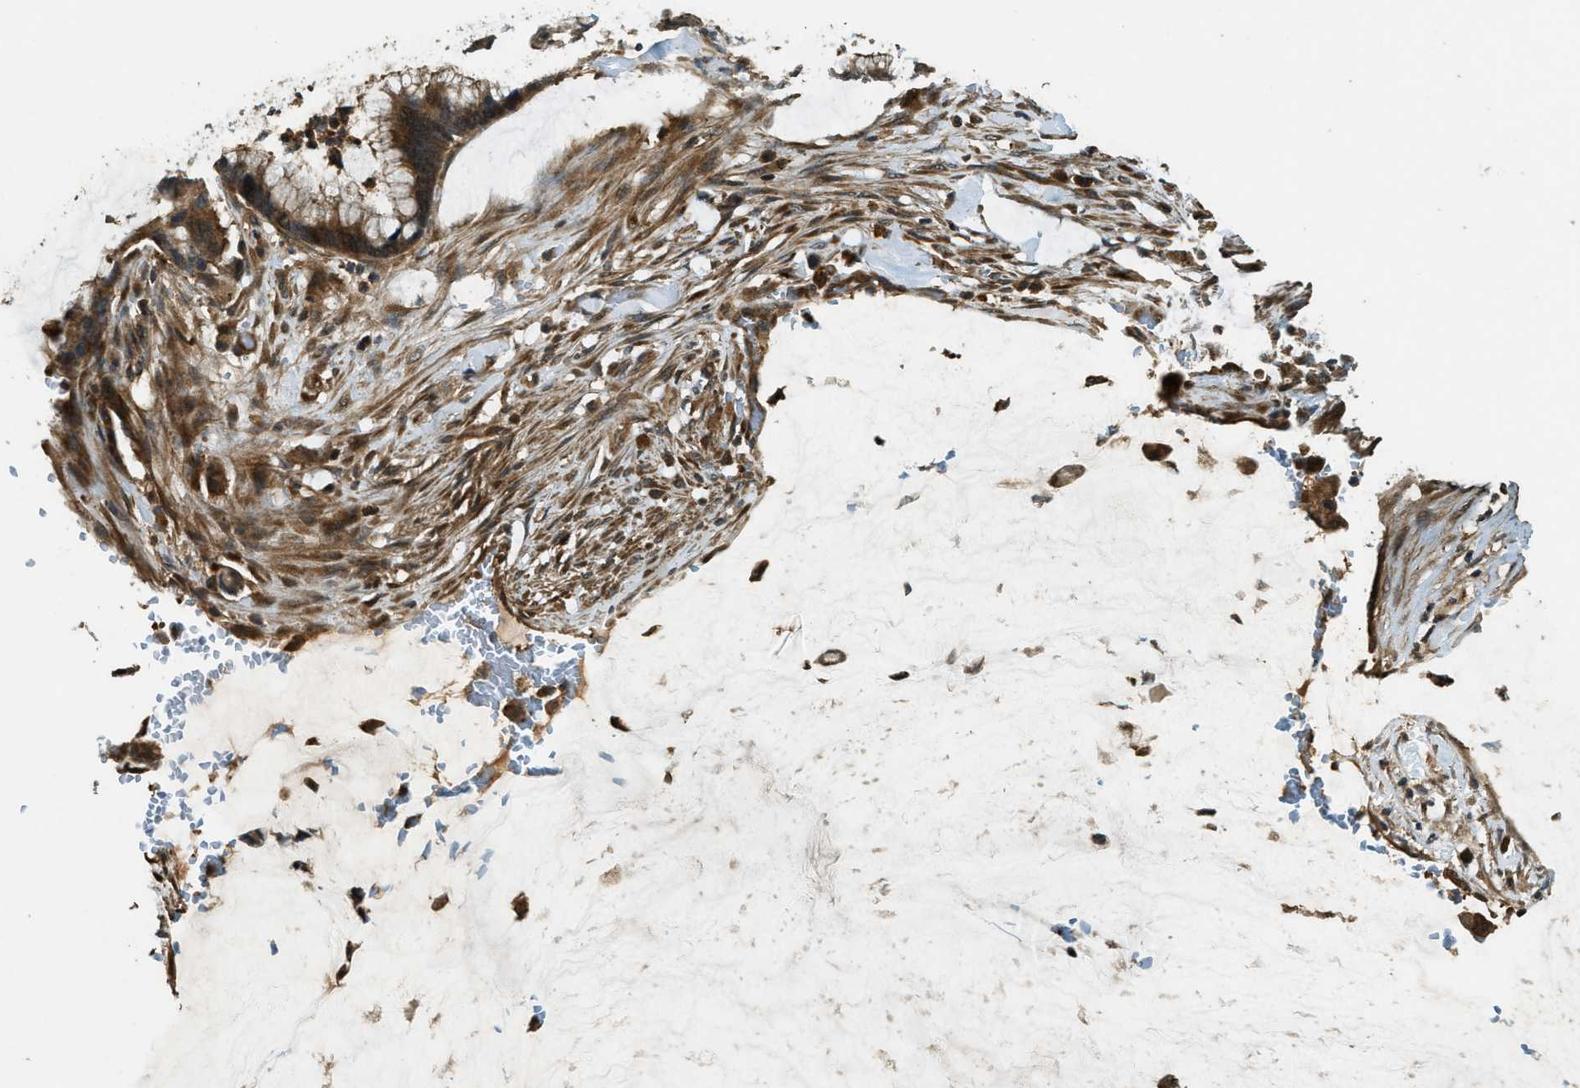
{"staining": {"intensity": "moderate", "quantity": ">75%", "location": "cytoplasmic/membranous"}, "tissue": "pancreatic cancer", "cell_type": "Tumor cells", "image_type": "cancer", "snomed": [{"axis": "morphology", "description": "Adenocarcinoma, NOS"}, {"axis": "topography", "description": "Pancreas"}], "caption": "Protein expression analysis of adenocarcinoma (pancreatic) shows moderate cytoplasmic/membranous staining in approximately >75% of tumor cells.", "gene": "PPP6R3", "patient": {"sex": "male", "age": 41}}